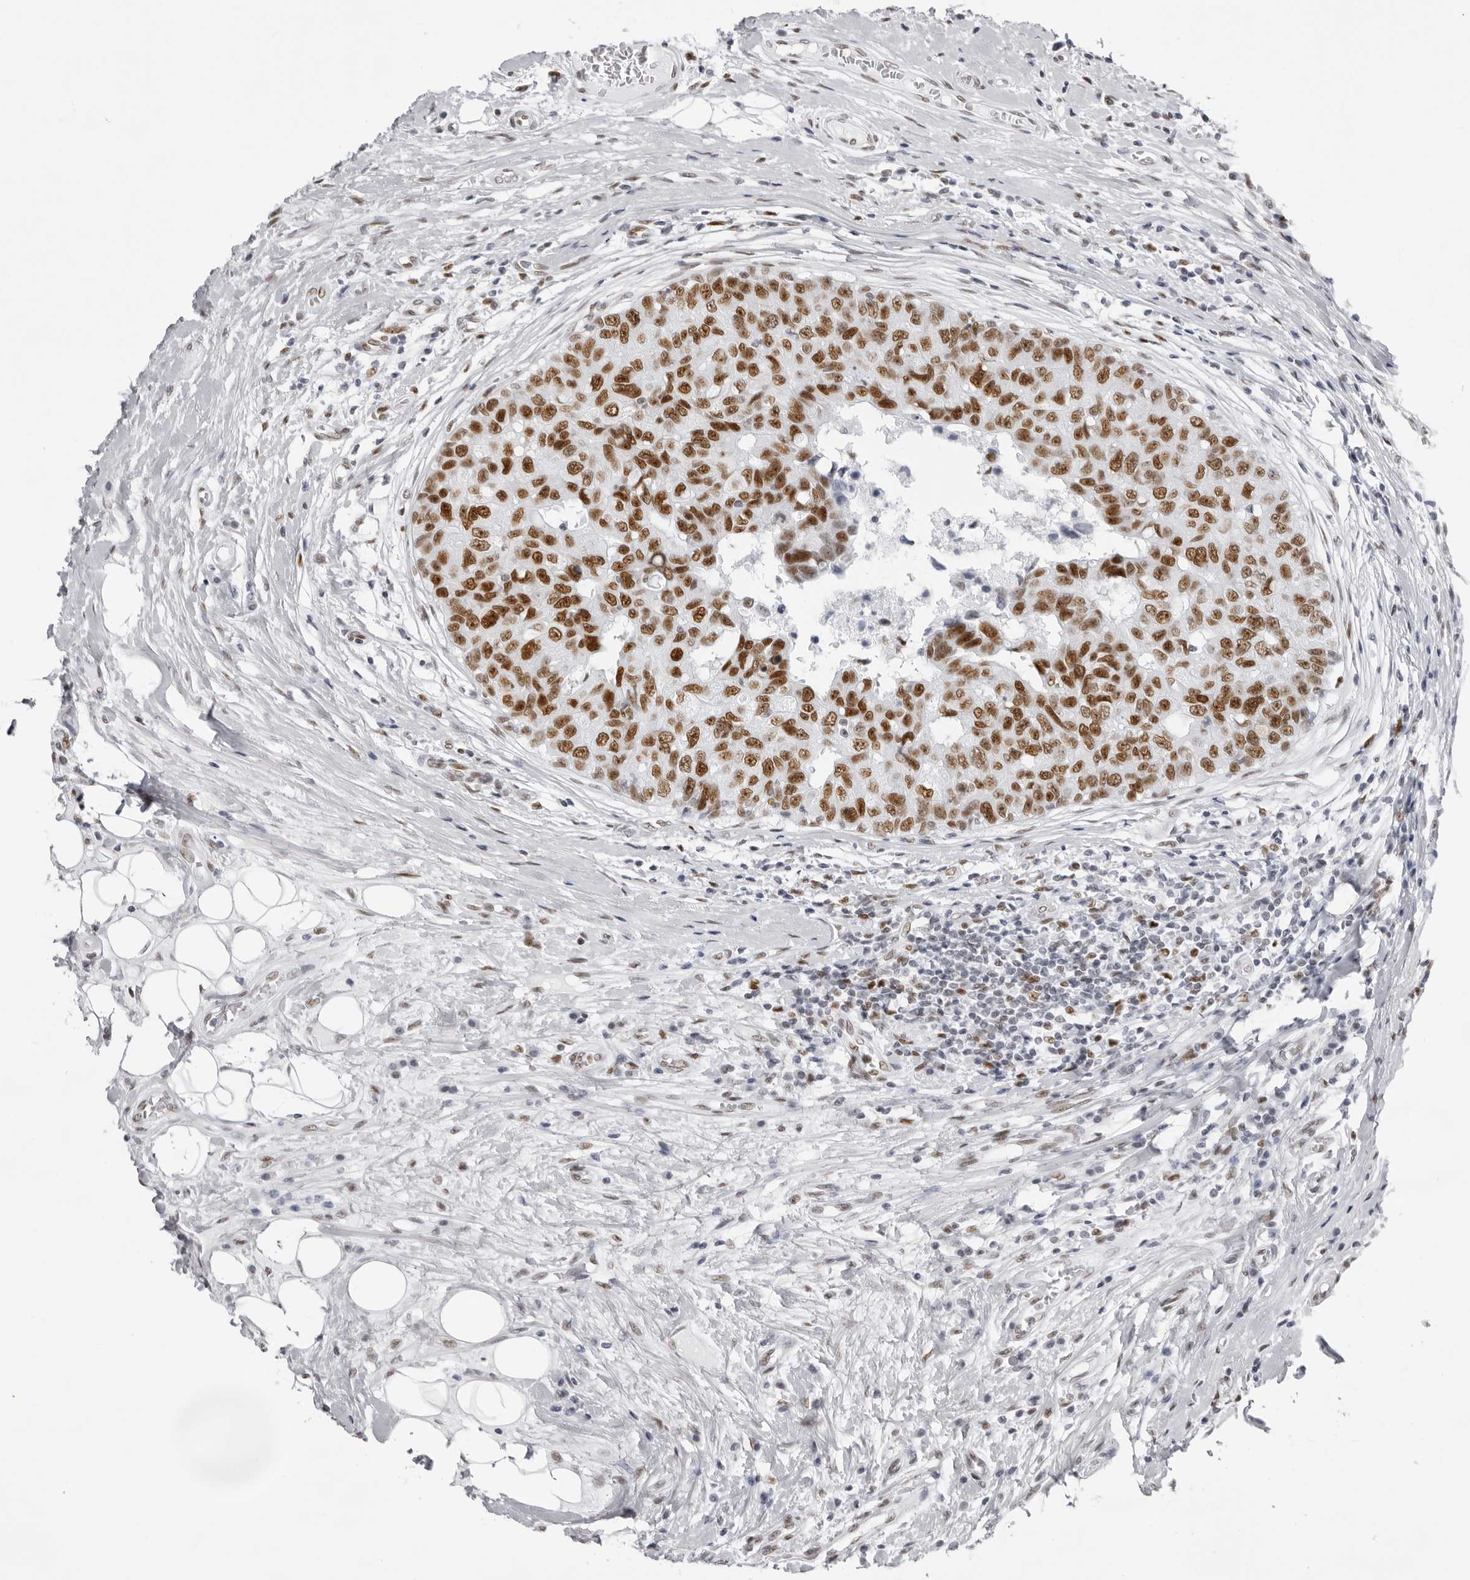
{"staining": {"intensity": "strong", "quantity": ">75%", "location": "nuclear"}, "tissue": "breast cancer", "cell_type": "Tumor cells", "image_type": "cancer", "snomed": [{"axis": "morphology", "description": "Duct carcinoma"}, {"axis": "topography", "description": "Breast"}], "caption": "A high amount of strong nuclear positivity is identified in about >75% of tumor cells in intraductal carcinoma (breast) tissue.", "gene": "IRF2BP2", "patient": {"sex": "female", "age": 27}}